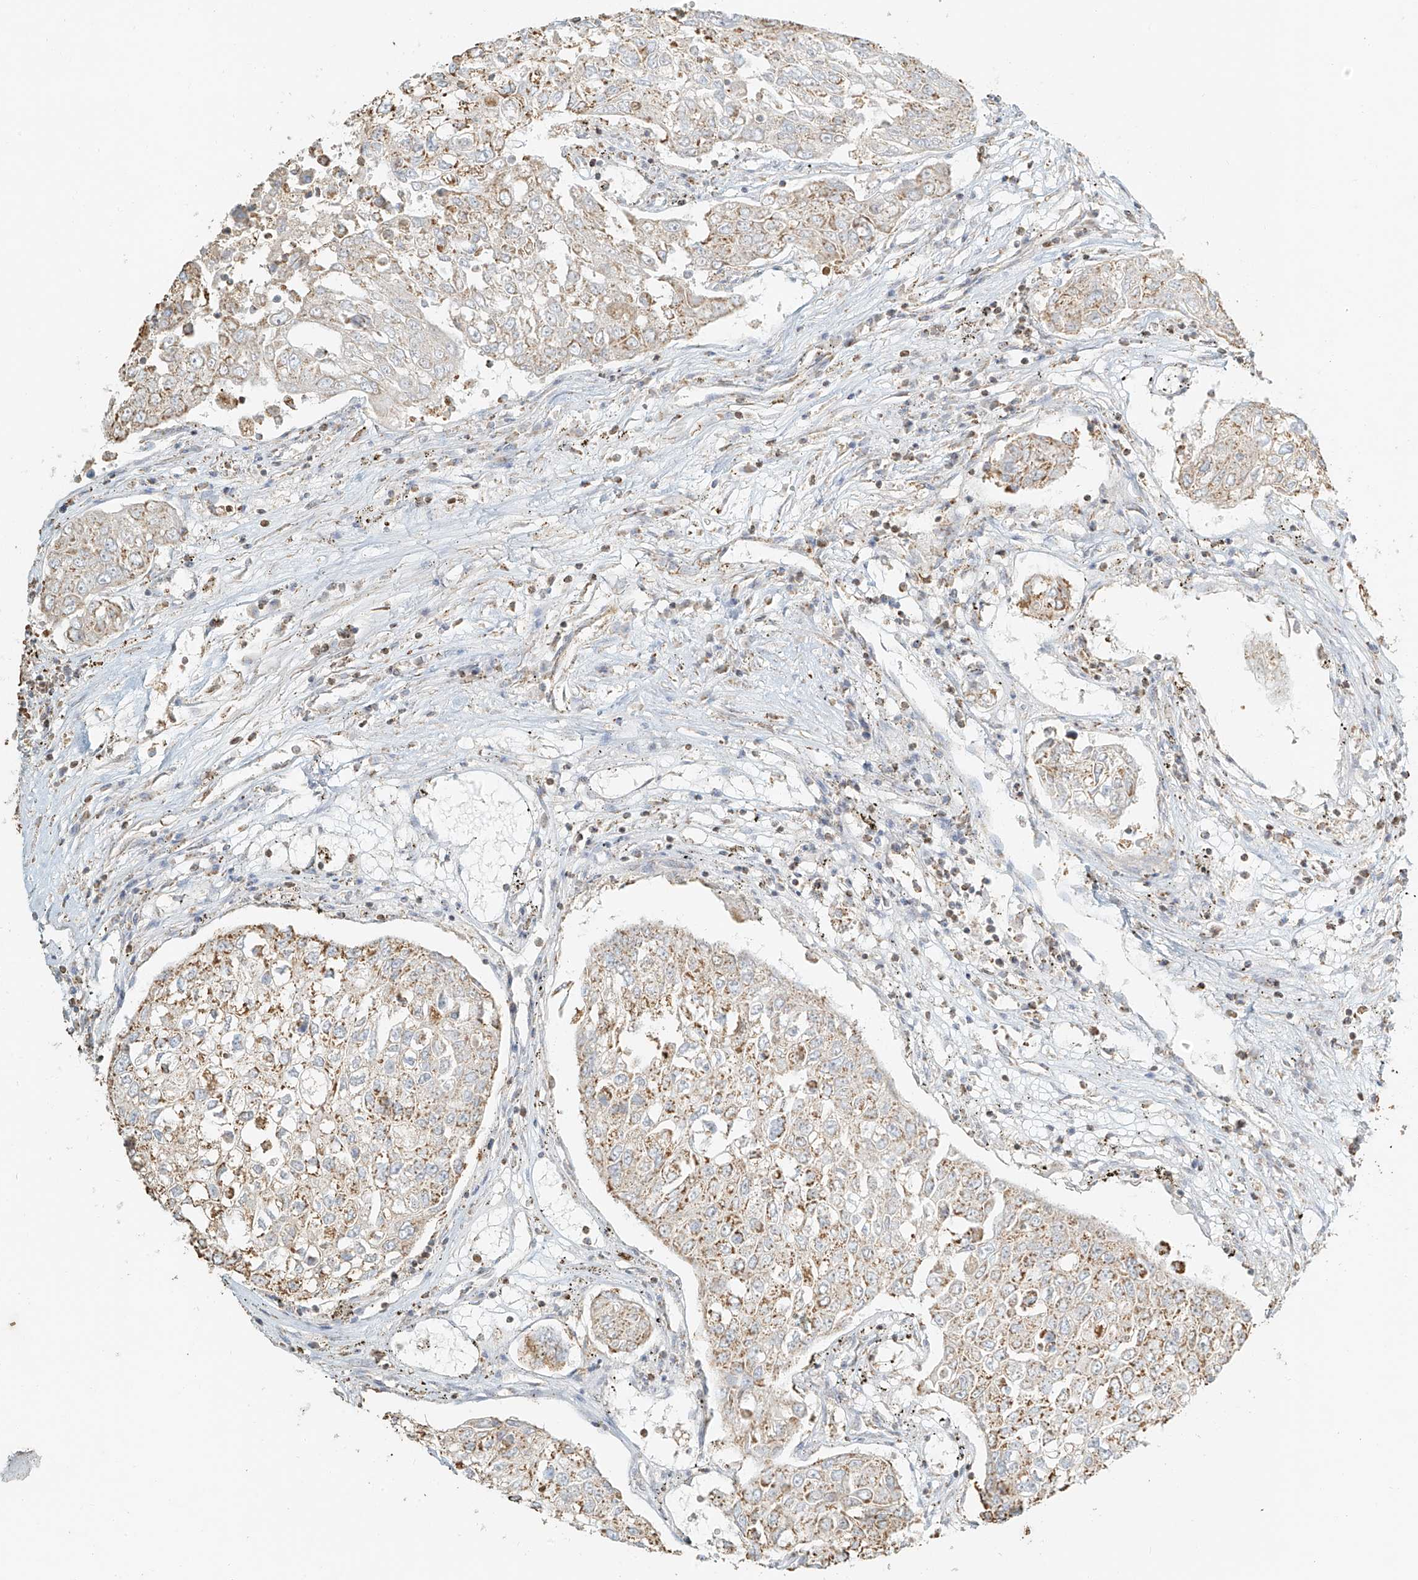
{"staining": {"intensity": "weak", "quantity": "25%-75%", "location": "cytoplasmic/membranous"}, "tissue": "urothelial cancer", "cell_type": "Tumor cells", "image_type": "cancer", "snomed": [{"axis": "morphology", "description": "Urothelial carcinoma, High grade"}, {"axis": "topography", "description": "Lymph node"}, {"axis": "topography", "description": "Urinary bladder"}], "caption": "Tumor cells exhibit low levels of weak cytoplasmic/membranous positivity in approximately 25%-75% of cells in human high-grade urothelial carcinoma.", "gene": "MIPEP", "patient": {"sex": "male", "age": 51}}